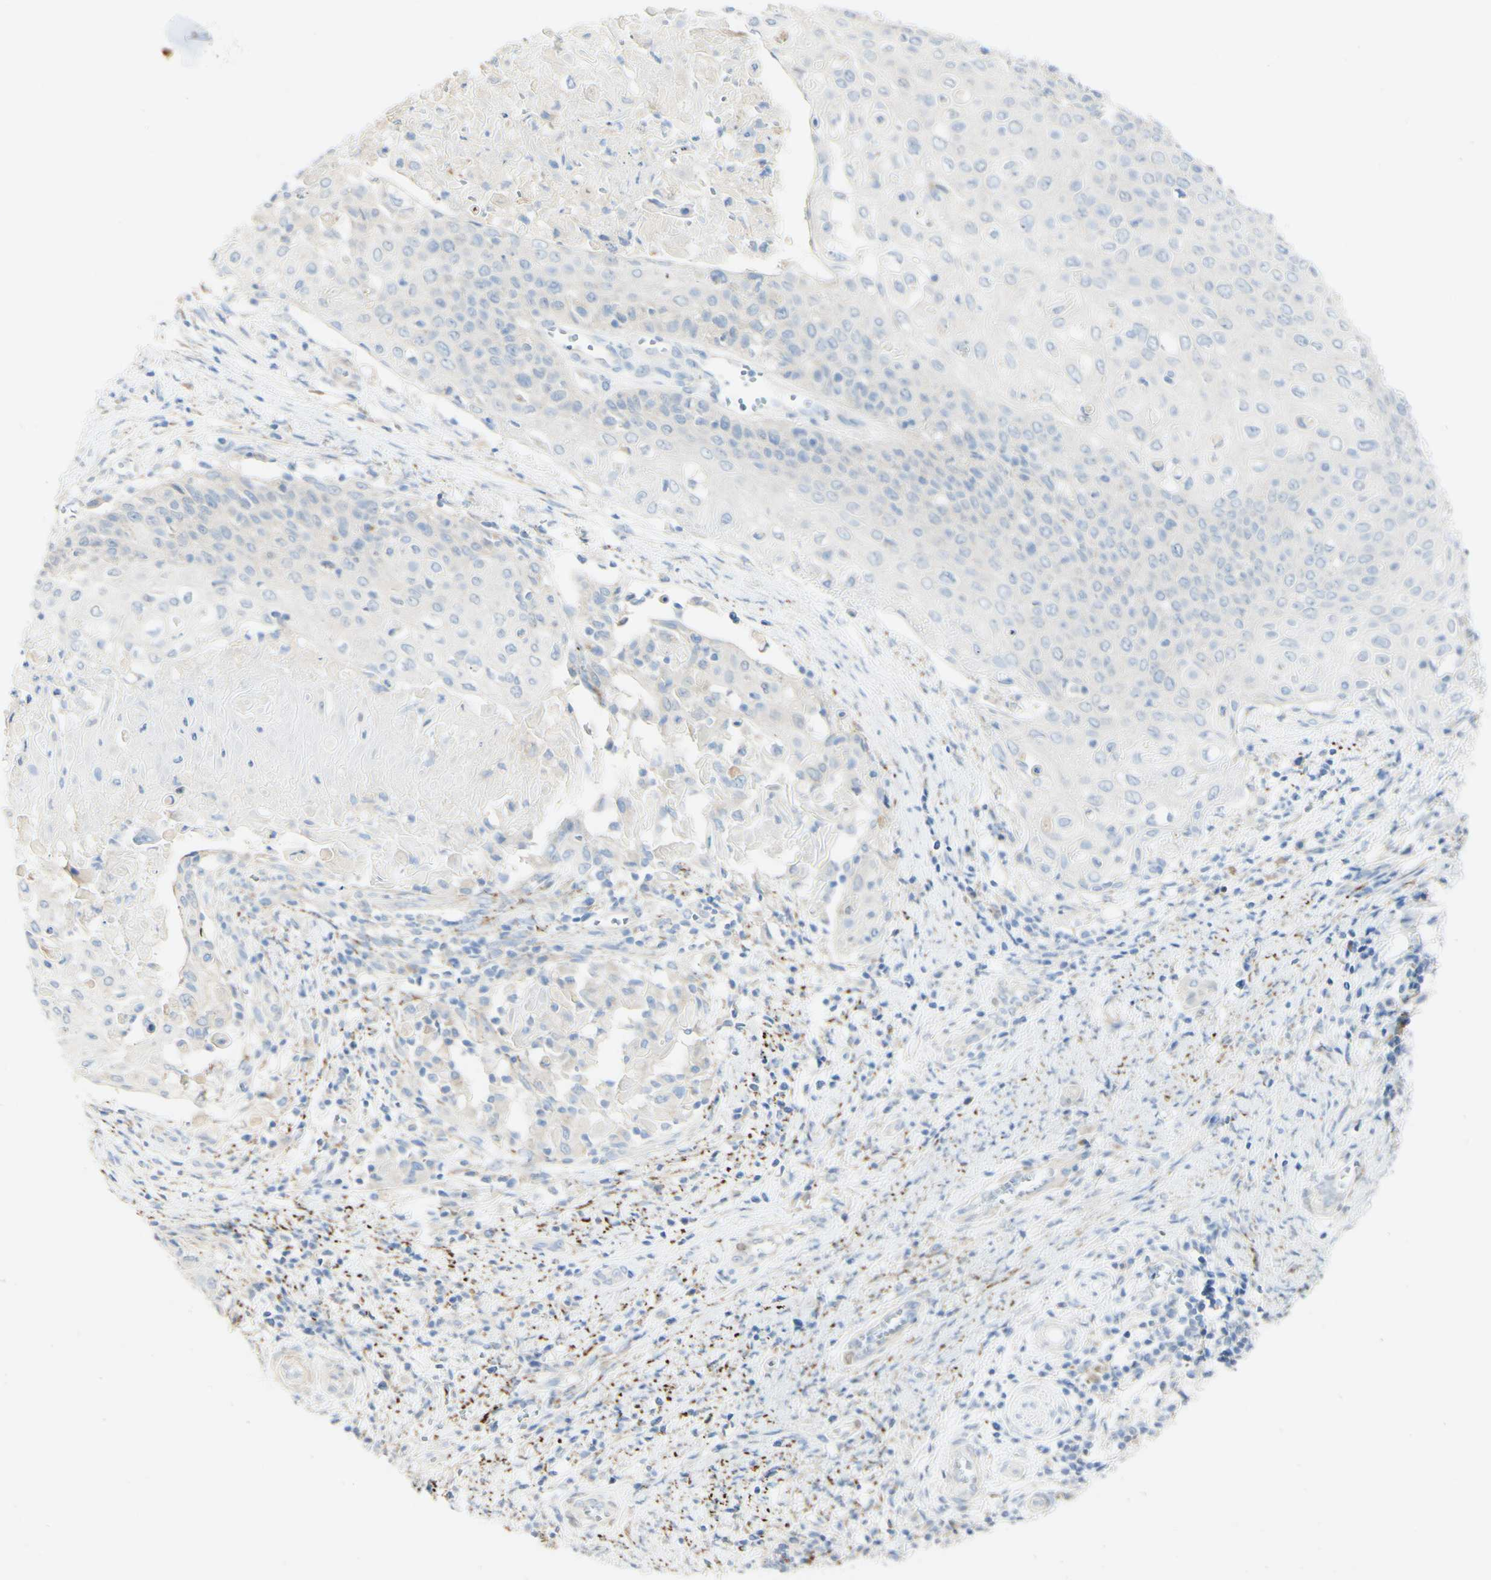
{"staining": {"intensity": "negative", "quantity": "none", "location": "none"}, "tissue": "cervical cancer", "cell_type": "Tumor cells", "image_type": "cancer", "snomed": [{"axis": "morphology", "description": "Squamous cell carcinoma, NOS"}, {"axis": "topography", "description": "Cervix"}], "caption": "This is a micrograph of immunohistochemistry staining of cervical cancer (squamous cell carcinoma), which shows no positivity in tumor cells. (DAB IHC with hematoxylin counter stain).", "gene": "FGF4", "patient": {"sex": "female", "age": 39}}